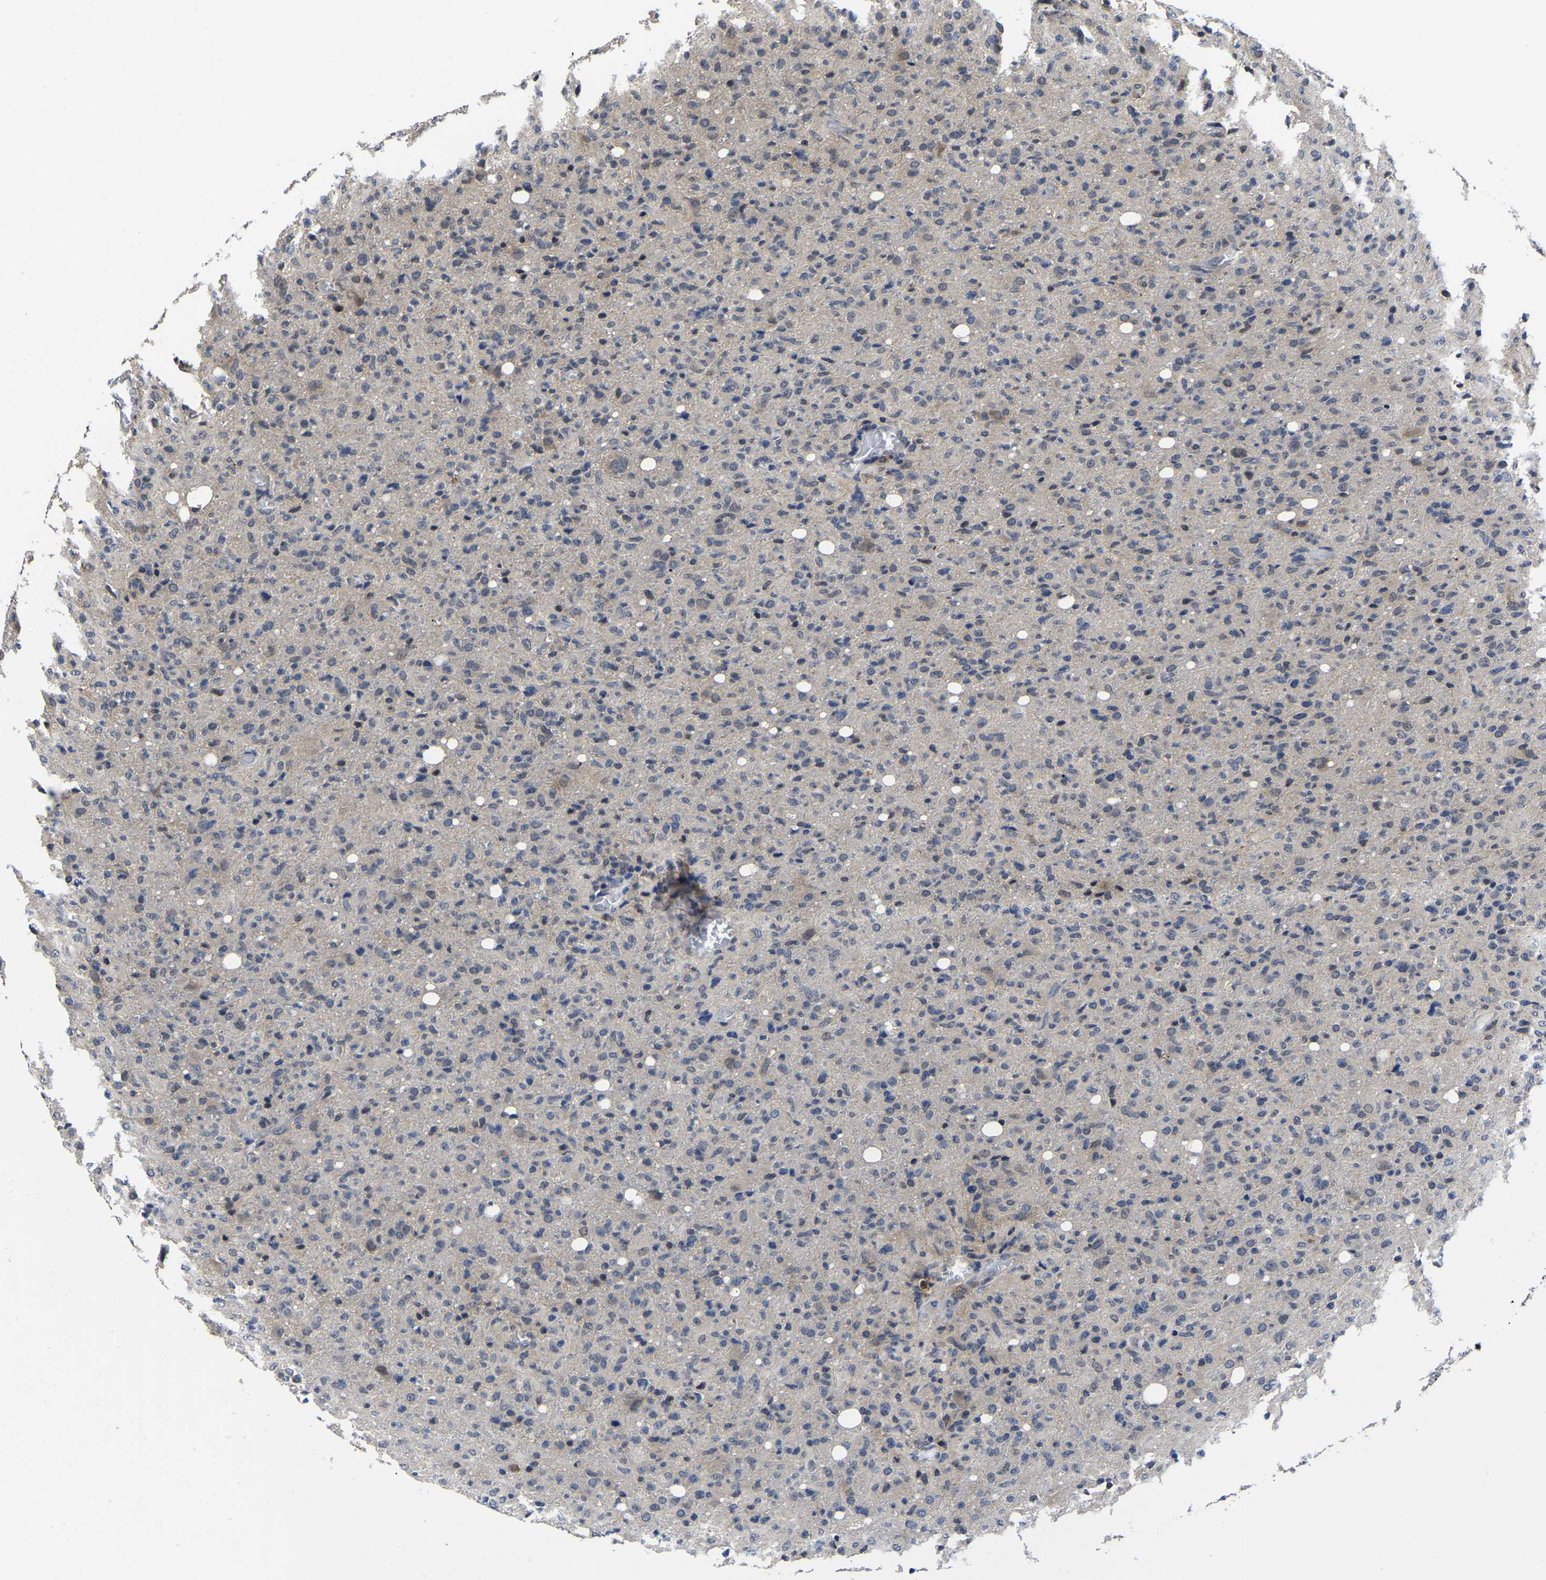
{"staining": {"intensity": "moderate", "quantity": "<25%", "location": "cytoplasmic/membranous"}, "tissue": "glioma", "cell_type": "Tumor cells", "image_type": "cancer", "snomed": [{"axis": "morphology", "description": "Glioma, malignant, High grade"}, {"axis": "topography", "description": "Brain"}], "caption": "Protein expression analysis of malignant glioma (high-grade) shows moderate cytoplasmic/membranous positivity in about <25% of tumor cells. (Stains: DAB (3,3'-diaminobenzidine) in brown, nuclei in blue, Microscopy: brightfield microscopy at high magnification).", "gene": "MCOLN2", "patient": {"sex": "female", "age": 57}}